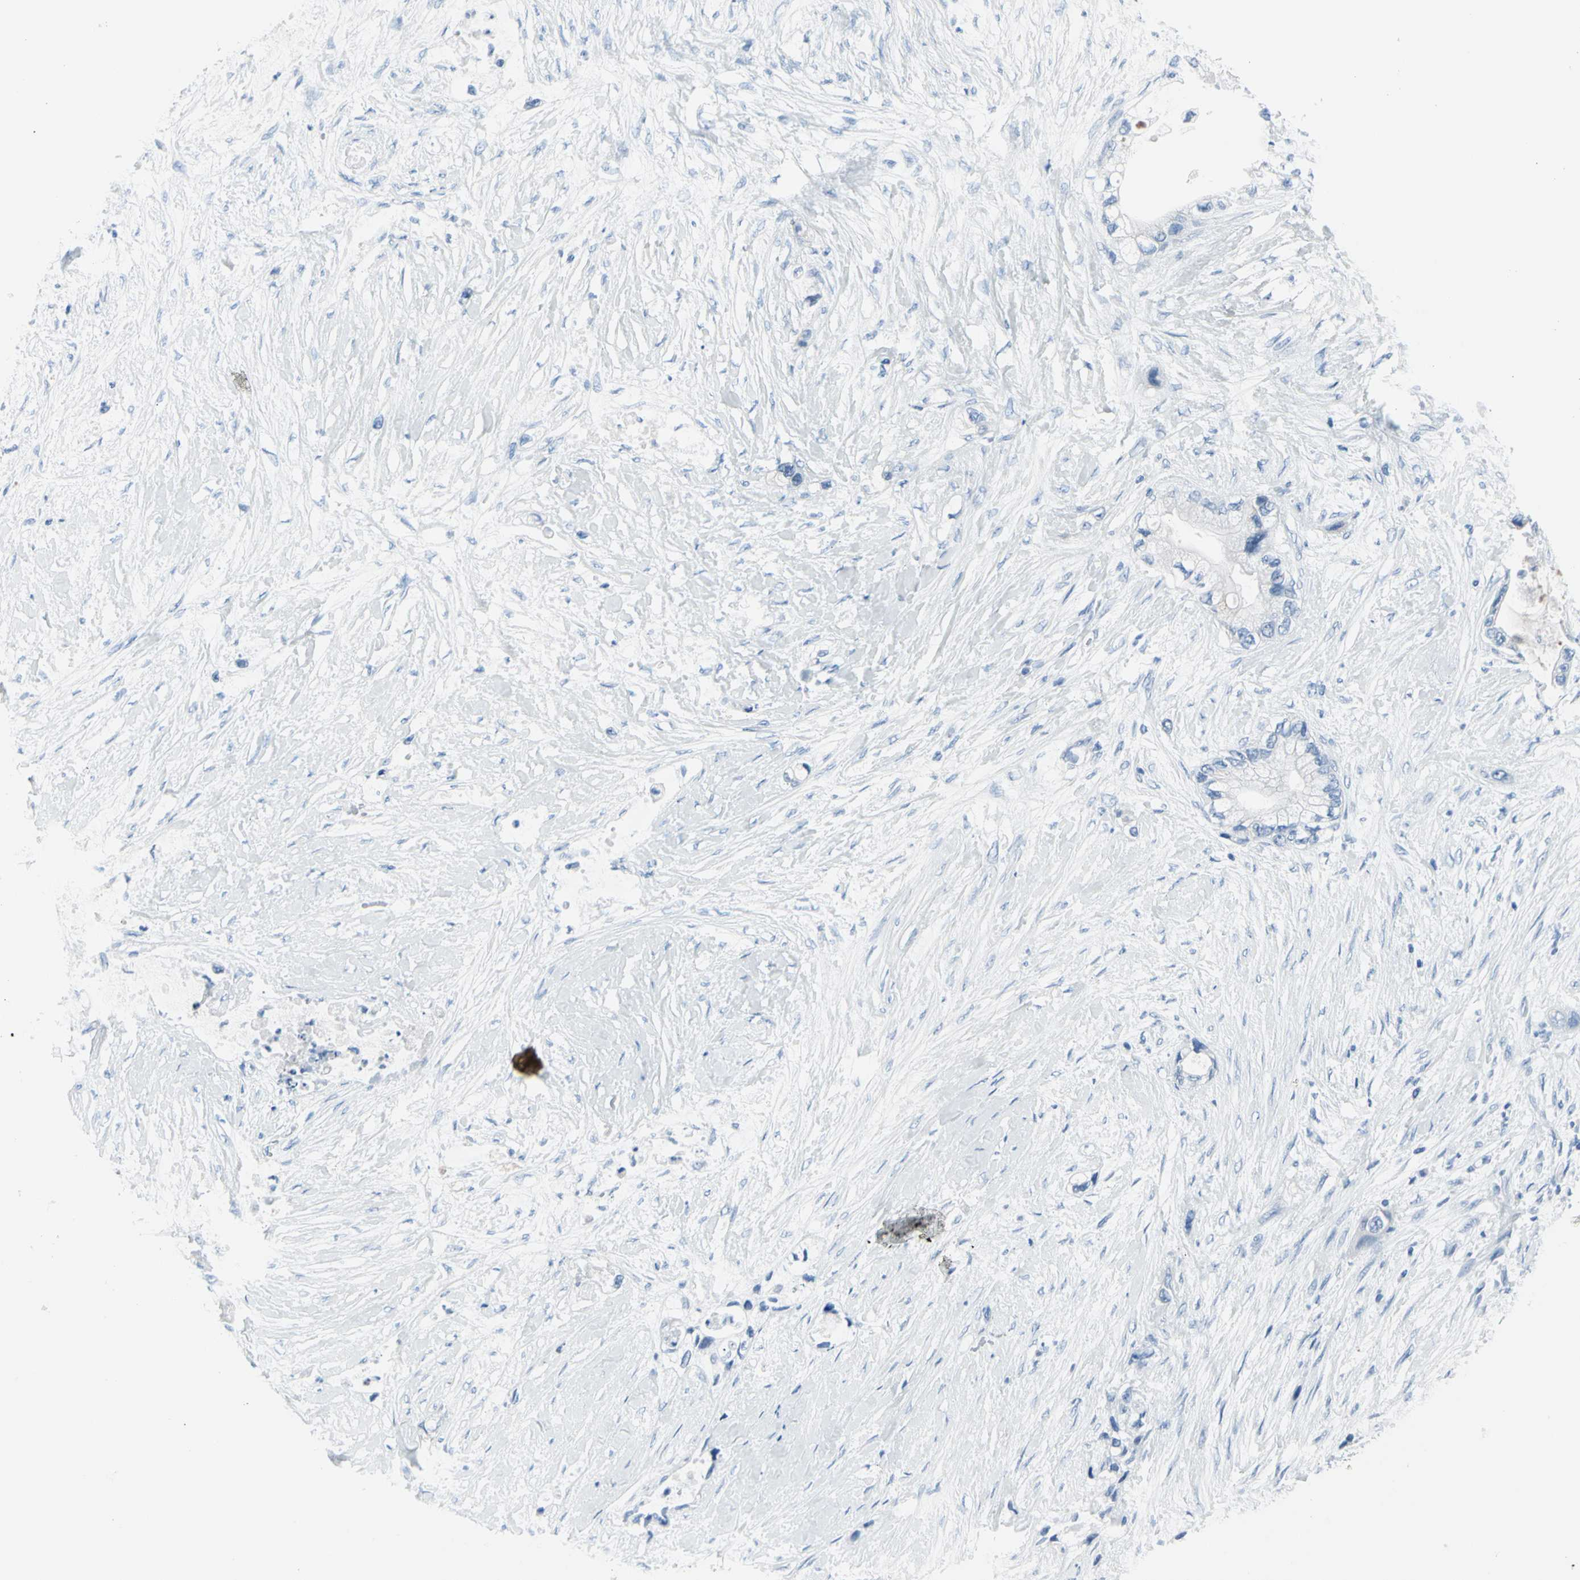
{"staining": {"intensity": "negative", "quantity": "none", "location": "none"}, "tissue": "pancreatic cancer", "cell_type": "Tumor cells", "image_type": "cancer", "snomed": [{"axis": "morphology", "description": "Adenocarcinoma, NOS"}, {"axis": "topography", "description": "Pancreas"}], "caption": "Immunohistochemistry of pancreatic adenocarcinoma displays no positivity in tumor cells. The staining is performed using DAB (3,3'-diaminobenzidine) brown chromogen with nuclei counter-stained in using hematoxylin.", "gene": "TPO", "patient": {"sex": "female", "age": 70}}